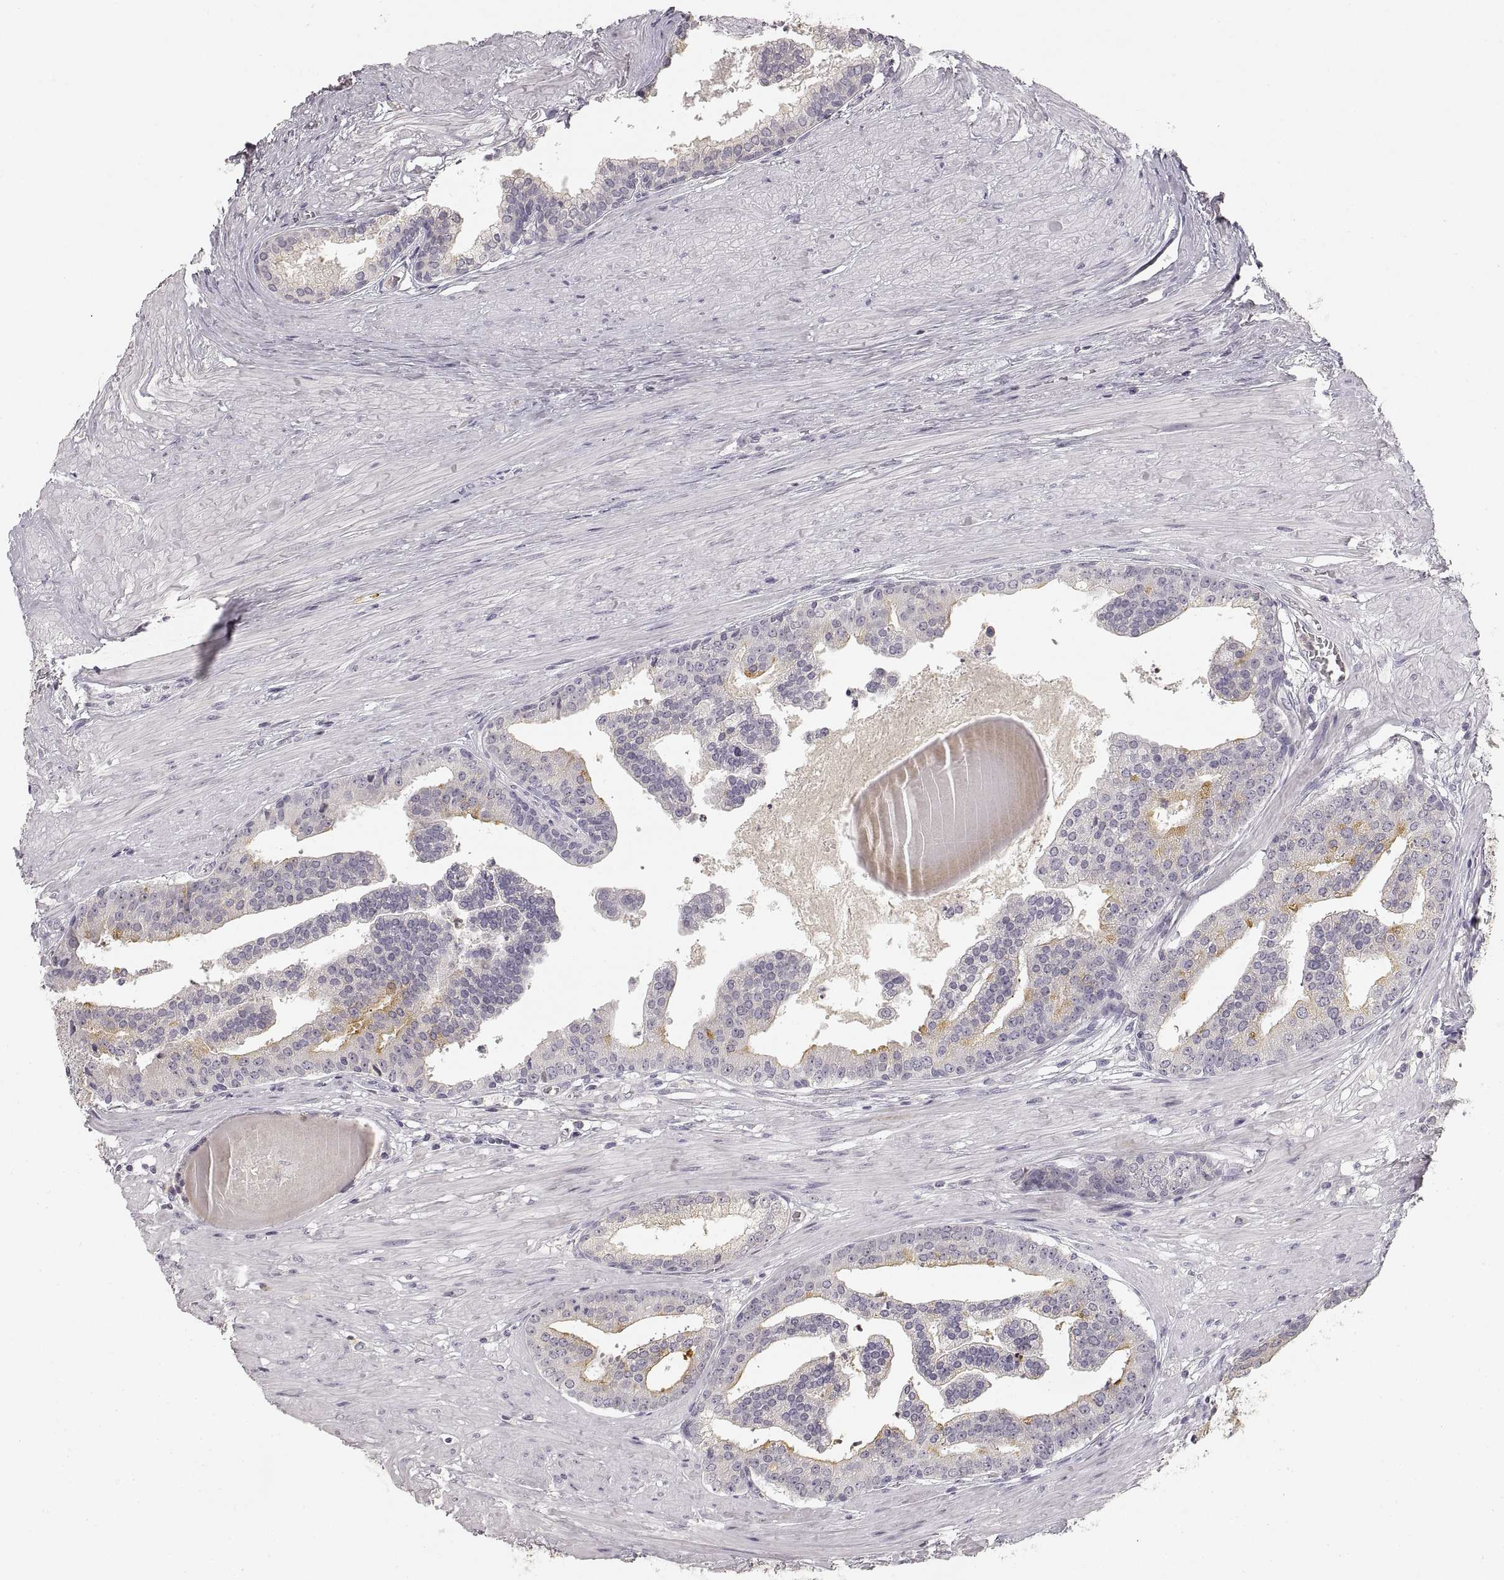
{"staining": {"intensity": "strong", "quantity": "<25%", "location": "cytoplasmic/membranous"}, "tissue": "prostate cancer", "cell_type": "Tumor cells", "image_type": "cancer", "snomed": [{"axis": "morphology", "description": "Adenocarcinoma, NOS"}, {"axis": "topography", "description": "Prostate and seminal vesicle, NOS"}, {"axis": "topography", "description": "Prostate"}], "caption": "Prostate cancer (adenocarcinoma) was stained to show a protein in brown. There is medium levels of strong cytoplasmic/membranous positivity in approximately <25% of tumor cells.", "gene": "RUNDC3A", "patient": {"sex": "male", "age": 44}}